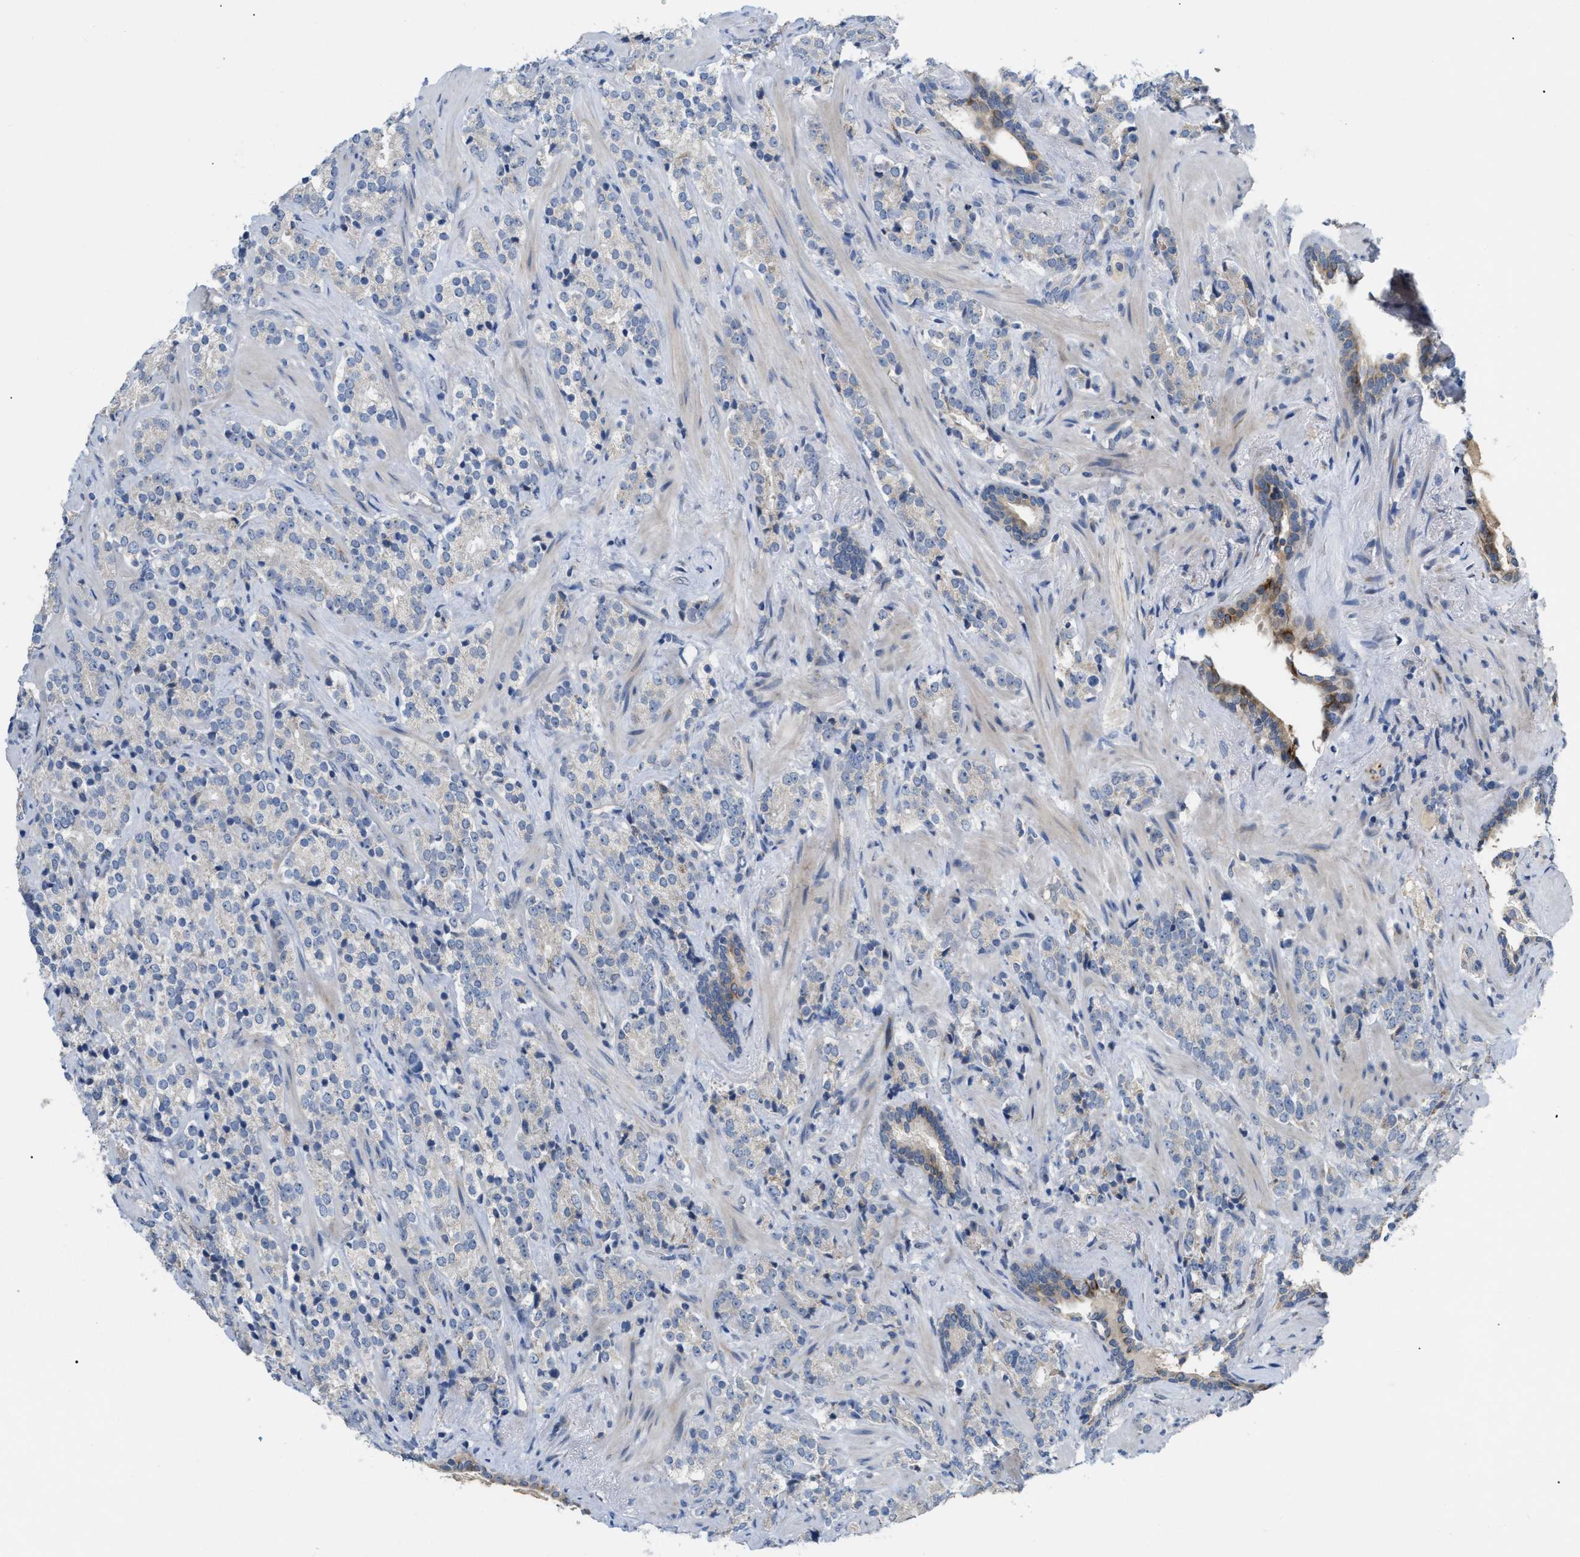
{"staining": {"intensity": "negative", "quantity": "none", "location": "none"}, "tissue": "prostate cancer", "cell_type": "Tumor cells", "image_type": "cancer", "snomed": [{"axis": "morphology", "description": "Adenocarcinoma, High grade"}, {"axis": "topography", "description": "Prostate"}], "caption": "Immunohistochemistry (IHC) micrograph of neoplastic tissue: human prostate high-grade adenocarcinoma stained with DAB (3,3'-diaminobenzidine) shows no significant protein positivity in tumor cells.", "gene": "DHX58", "patient": {"sex": "male", "age": 71}}